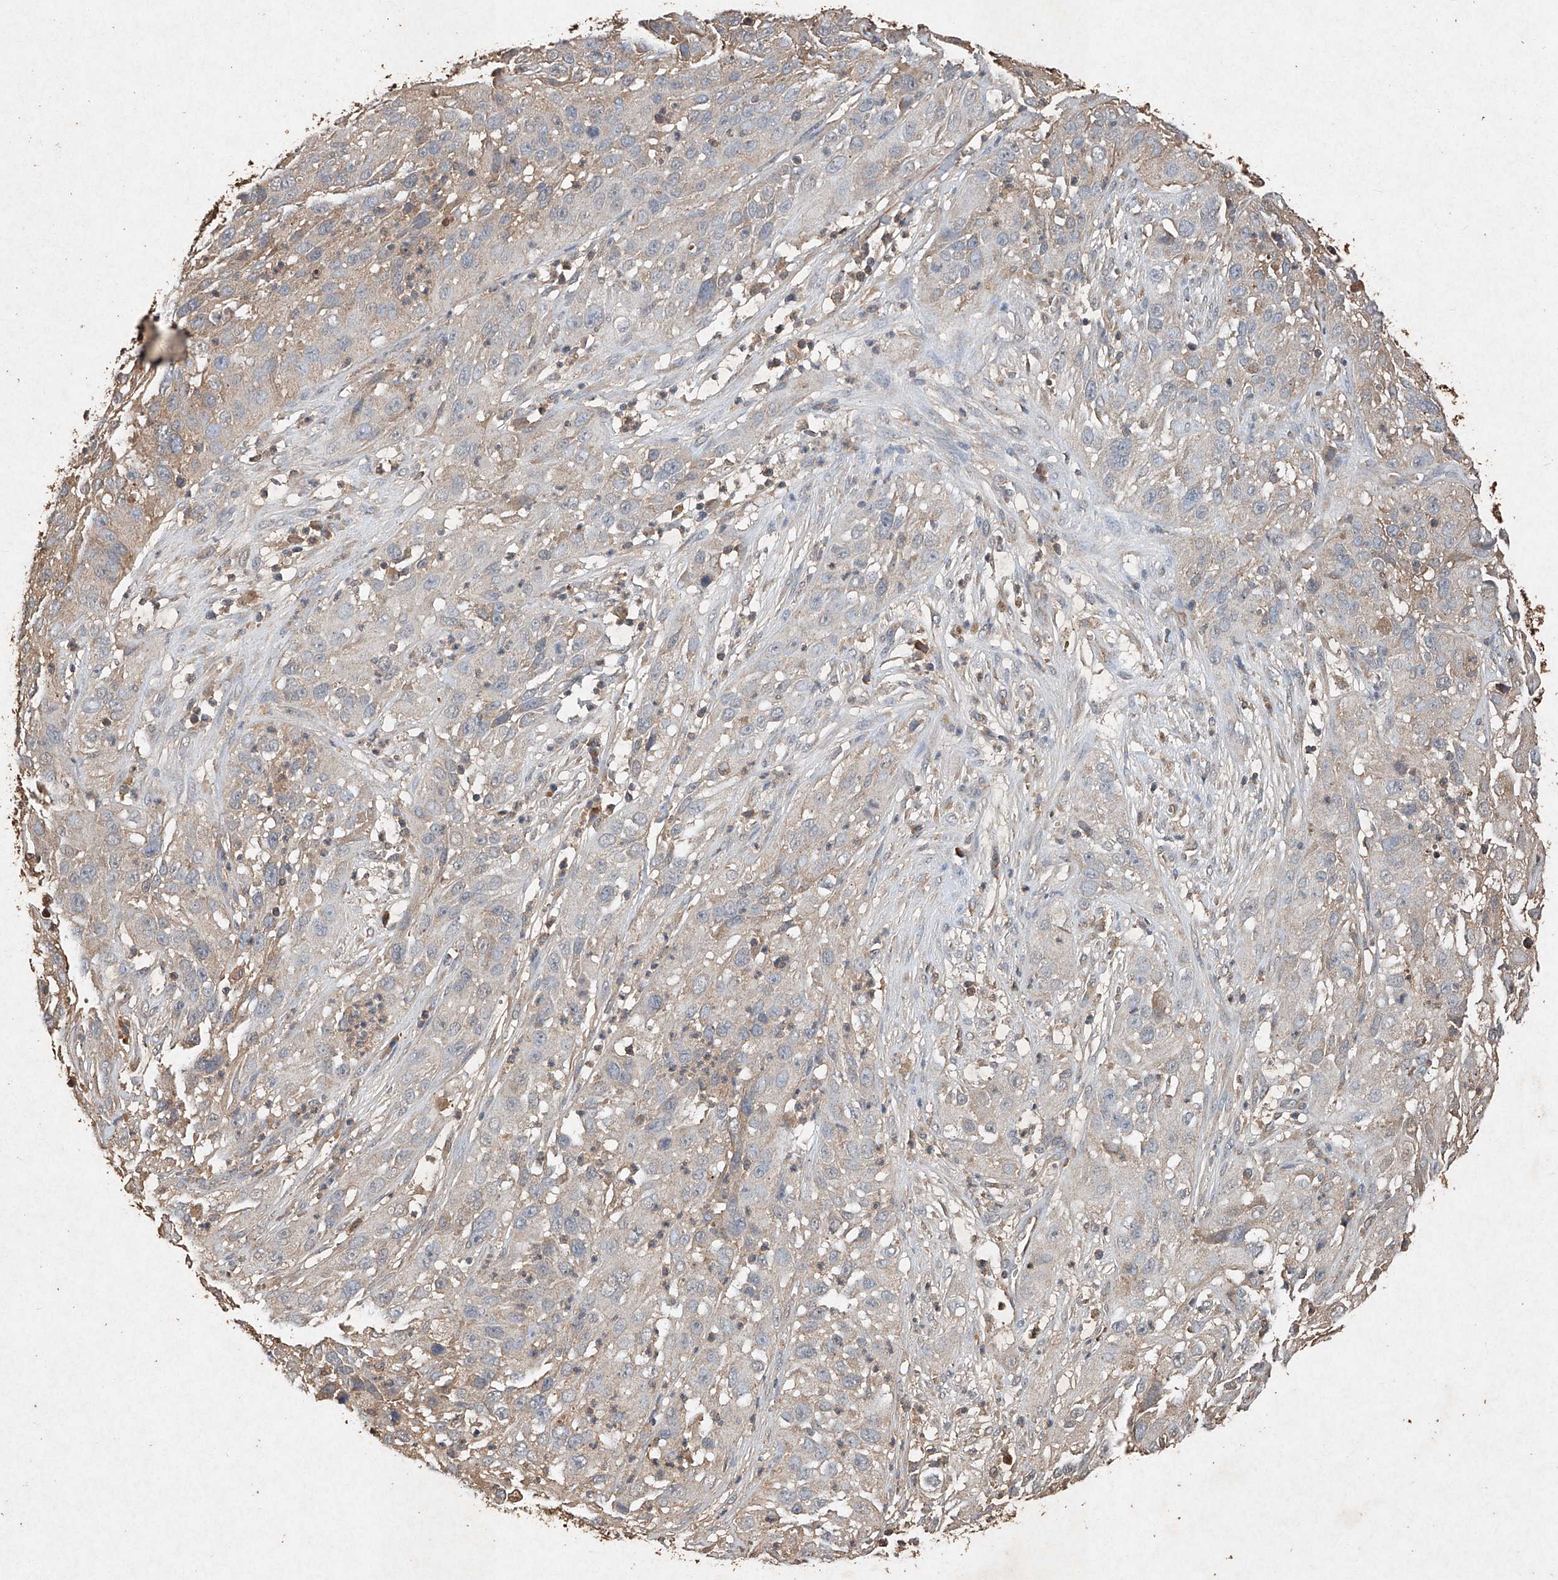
{"staining": {"intensity": "negative", "quantity": "none", "location": "none"}, "tissue": "cervical cancer", "cell_type": "Tumor cells", "image_type": "cancer", "snomed": [{"axis": "morphology", "description": "Squamous cell carcinoma, NOS"}, {"axis": "topography", "description": "Cervix"}], "caption": "This is an IHC image of human cervical cancer. There is no expression in tumor cells.", "gene": "STK3", "patient": {"sex": "female", "age": 32}}